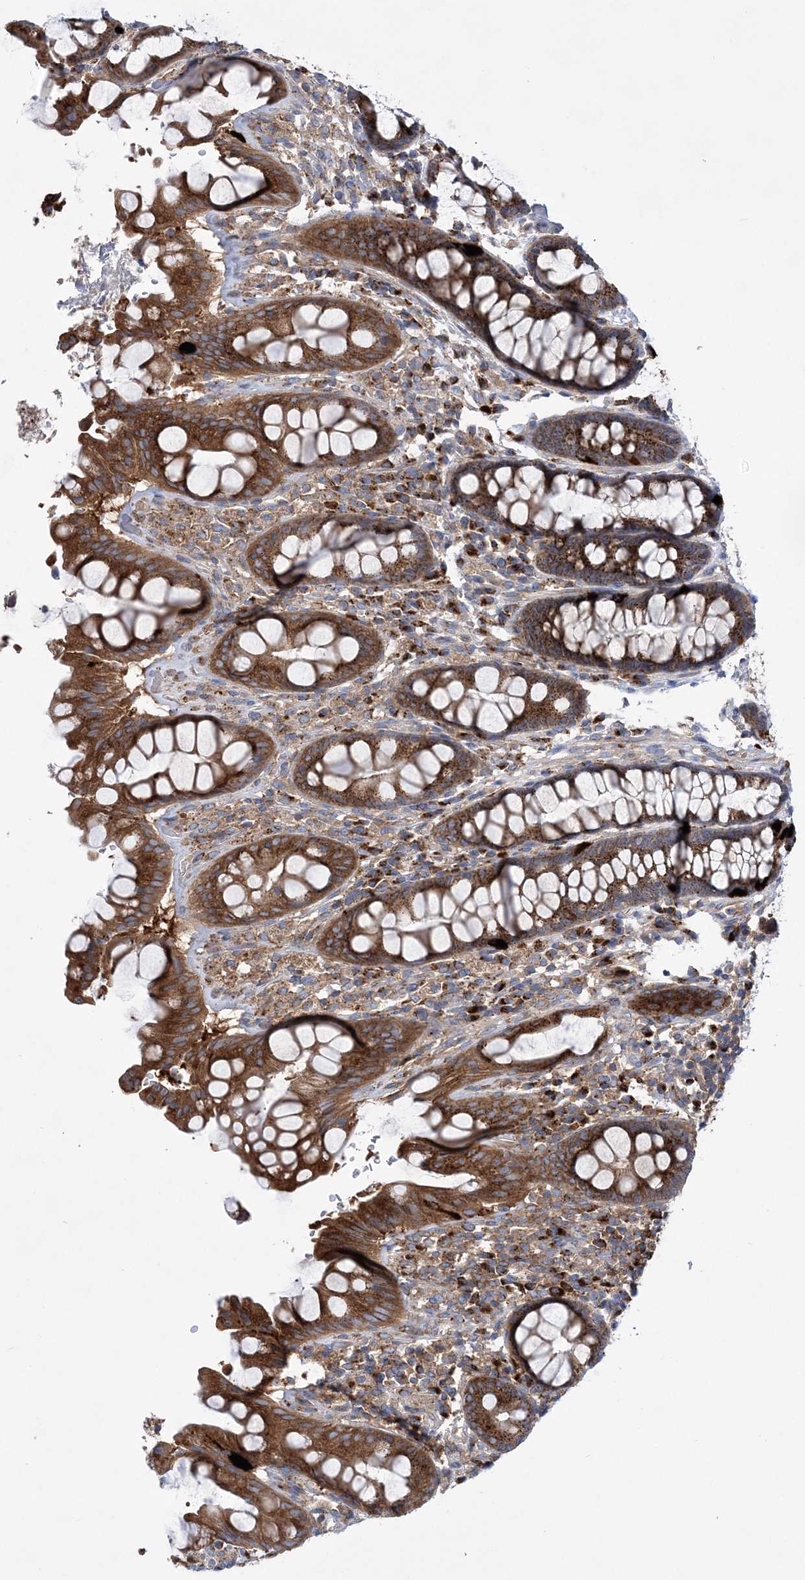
{"staining": {"intensity": "strong", "quantity": ">75%", "location": "cytoplasmic/membranous"}, "tissue": "rectum", "cell_type": "Glandular cells", "image_type": "normal", "snomed": [{"axis": "morphology", "description": "Normal tissue, NOS"}, {"axis": "topography", "description": "Rectum"}], "caption": "Brown immunohistochemical staining in benign human rectum demonstrates strong cytoplasmic/membranous expression in approximately >75% of glandular cells.", "gene": "COPB2", "patient": {"sex": "male", "age": 64}}